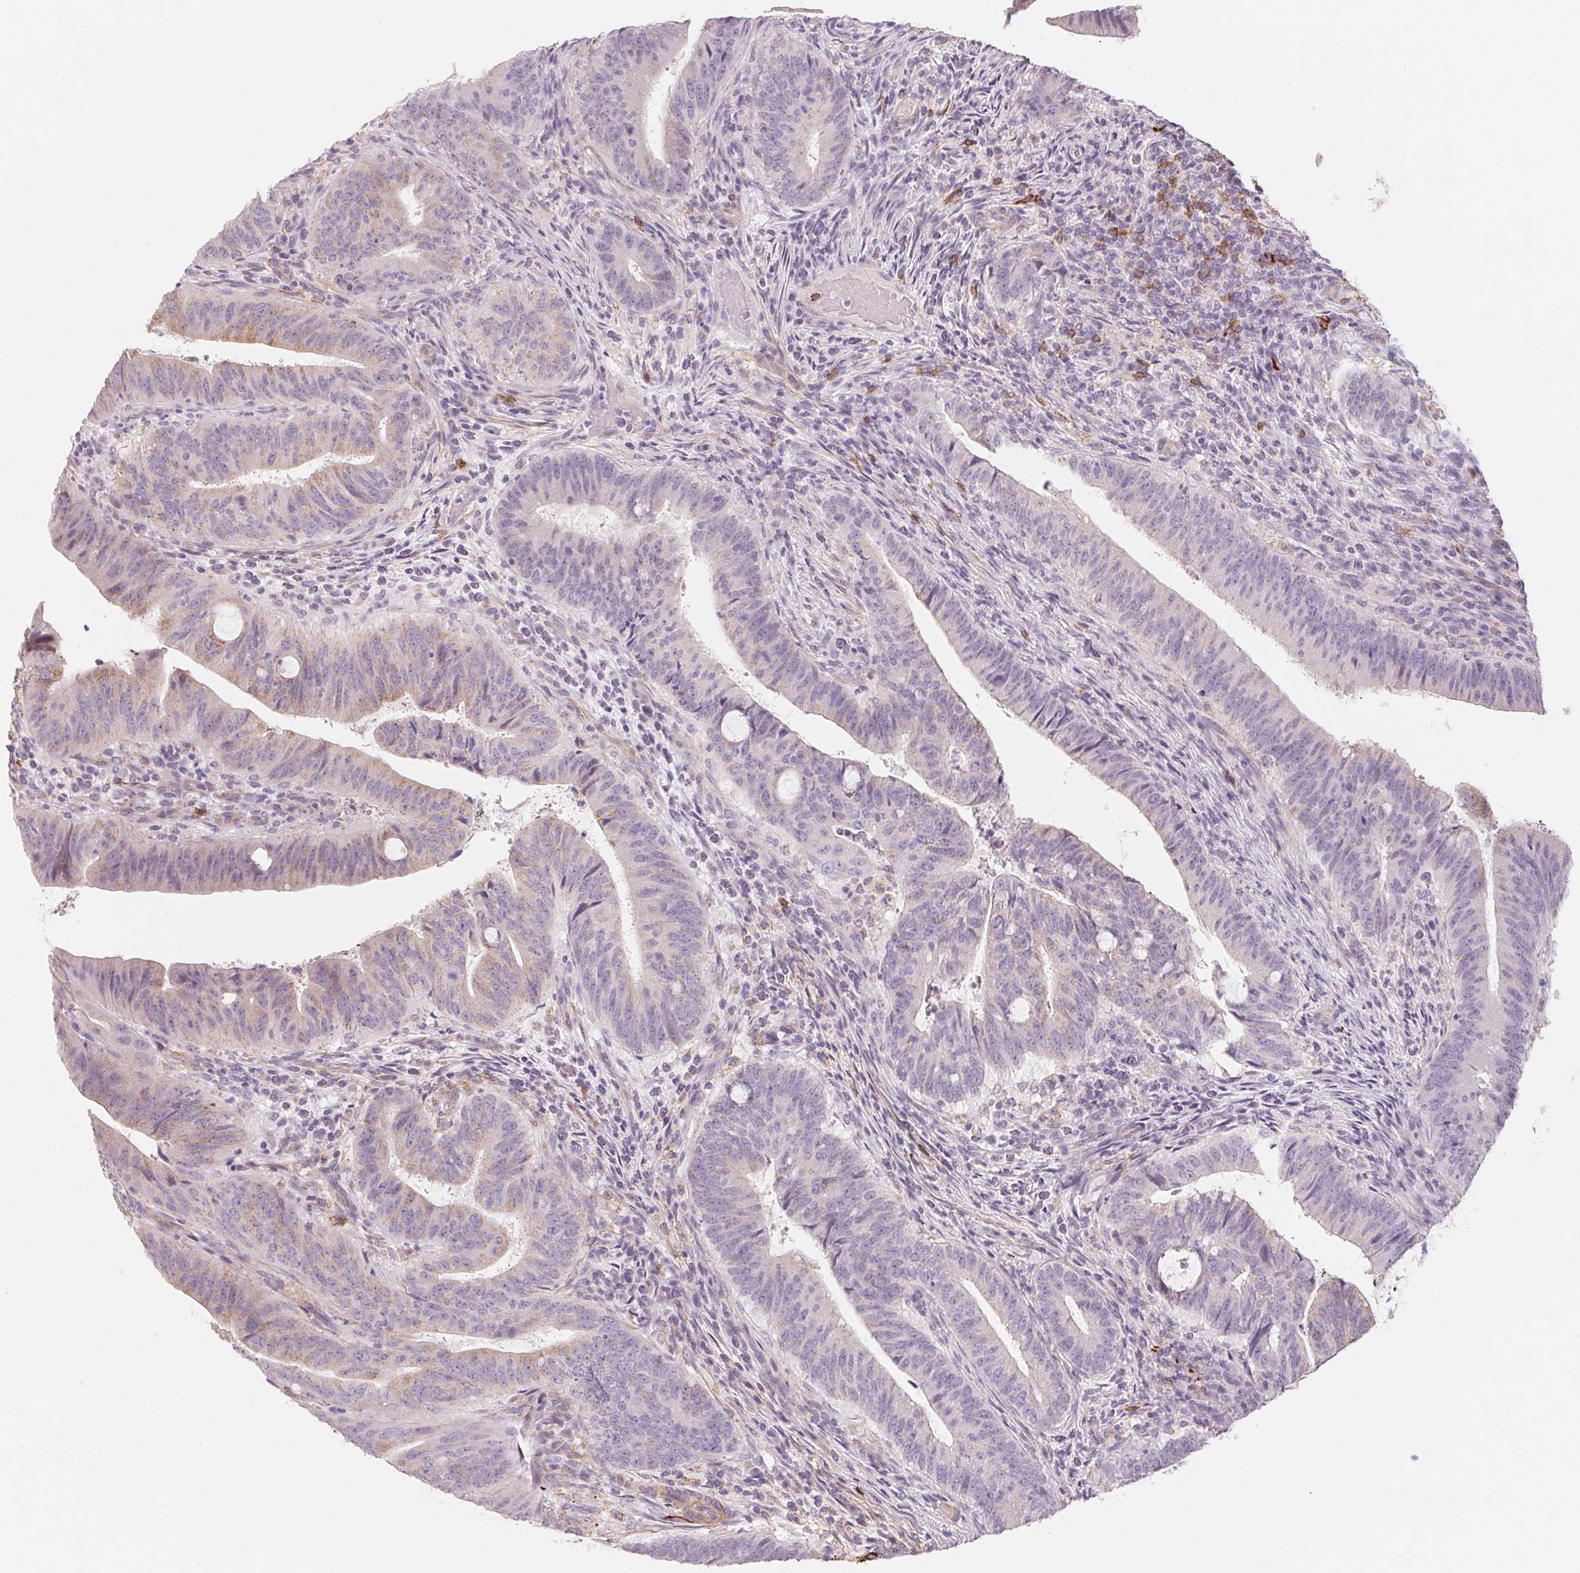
{"staining": {"intensity": "weak", "quantity": "<25%", "location": "cytoplasmic/membranous"}, "tissue": "colorectal cancer", "cell_type": "Tumor cells", "image_type": "cancer", "snomed": [{"axis": "morphology", "description": "Adenocarcinoma, NOS"}, {"axis": "topography", "description": "Colon"}], "caption": "The photomicrograph displays no significant positivity in tumor cells of adenocarcinoma (colorectal).", "gene": "PRPH", "patient": {"sex": "female", "age": 43}}